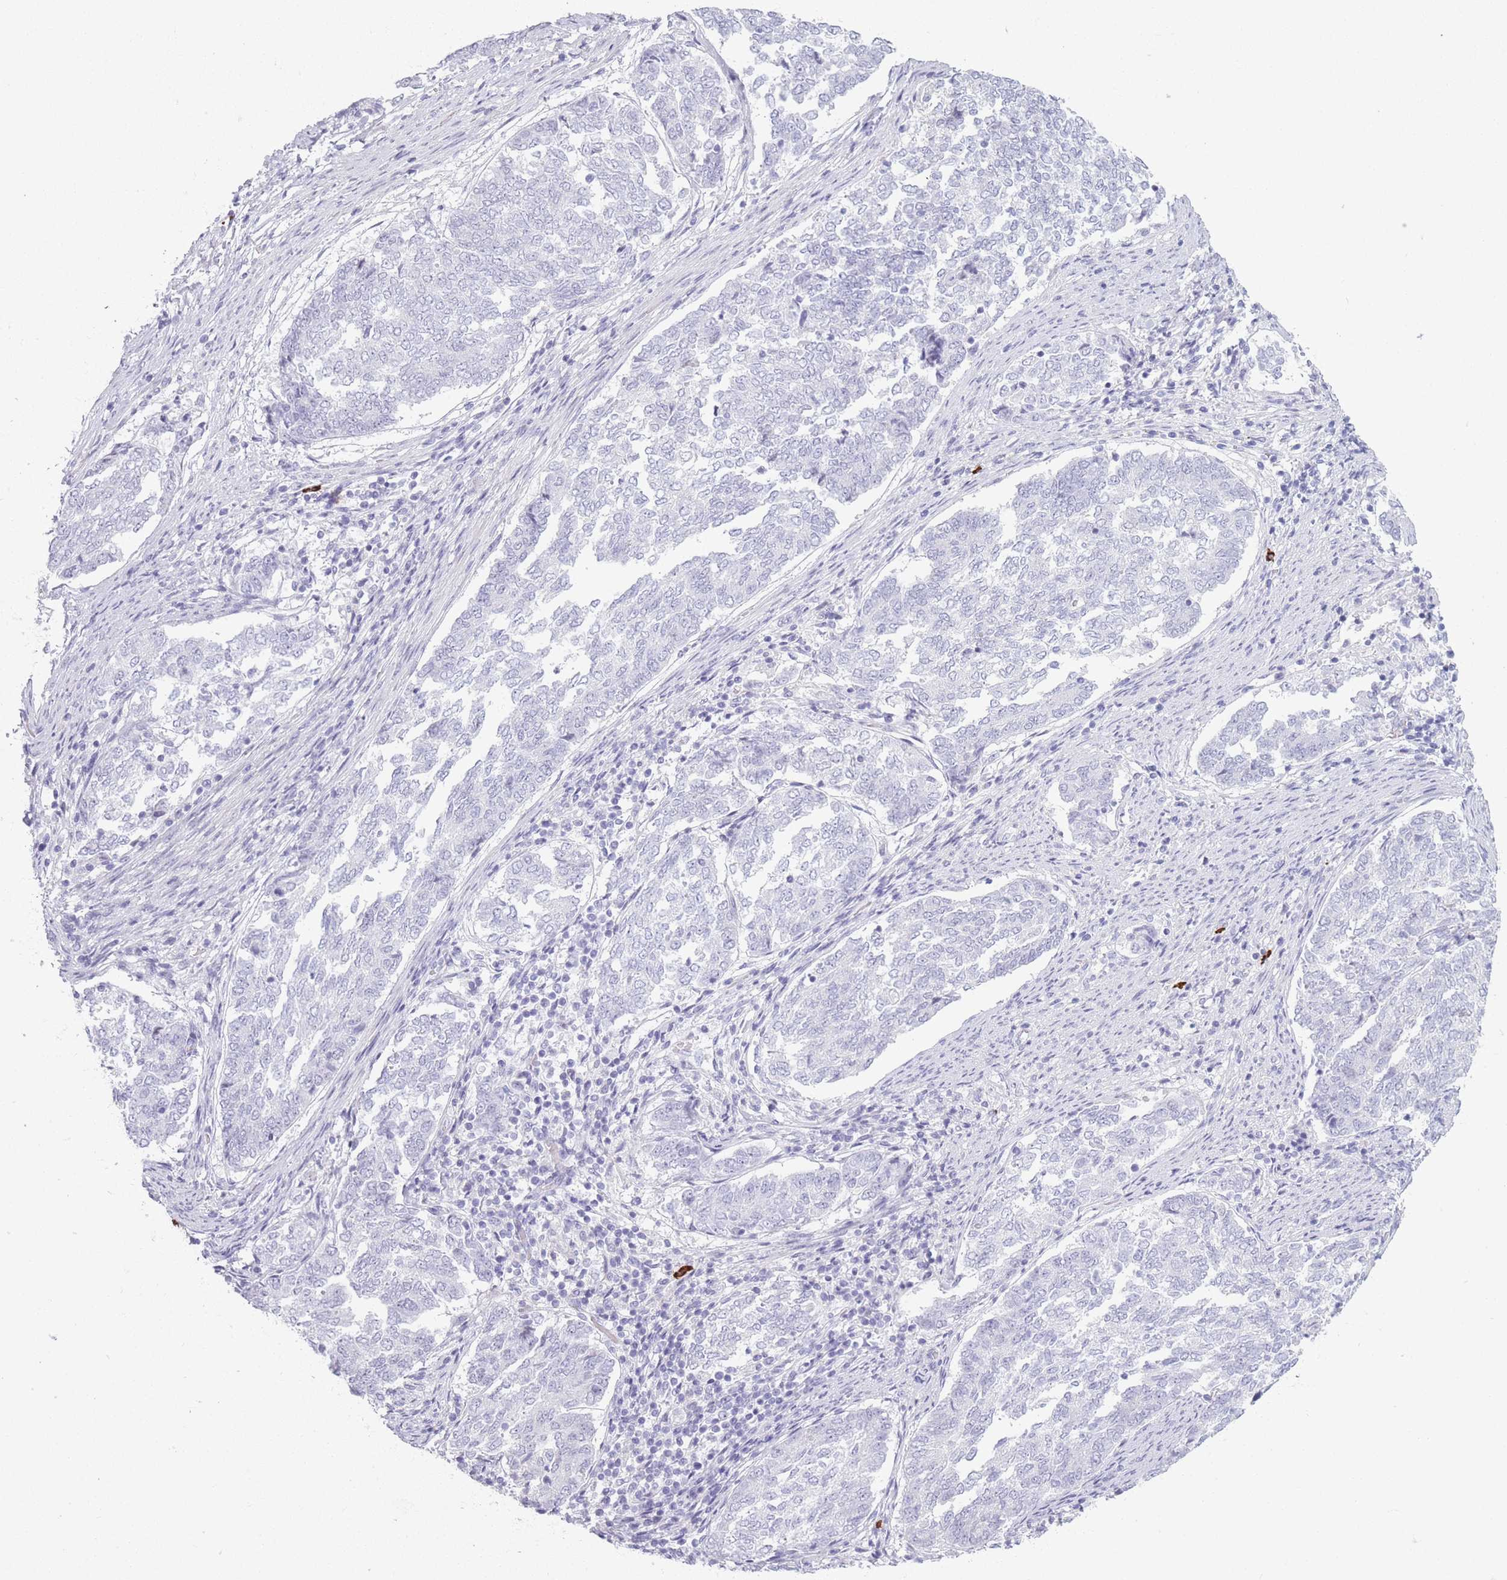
{"staining": {"intensity": "negative", "quantity": "none", "location": "none"}, "tissue": "endometrial cancer", "cell_type": "Tumor cells", "image_type": "cancer", "snomed": [{"axis": "morphology", "description": "Adenocarcinoma, NOS"}, {"axis": "topography", "description": "Endometrium"}], "caption": "Adenocarcinoma (endometrial) was stained to show a protein in brown. There is no significant expression in tumor cells.", "gene": "PLEKHG2", "patient": {"sex": "female", "age": 80}}